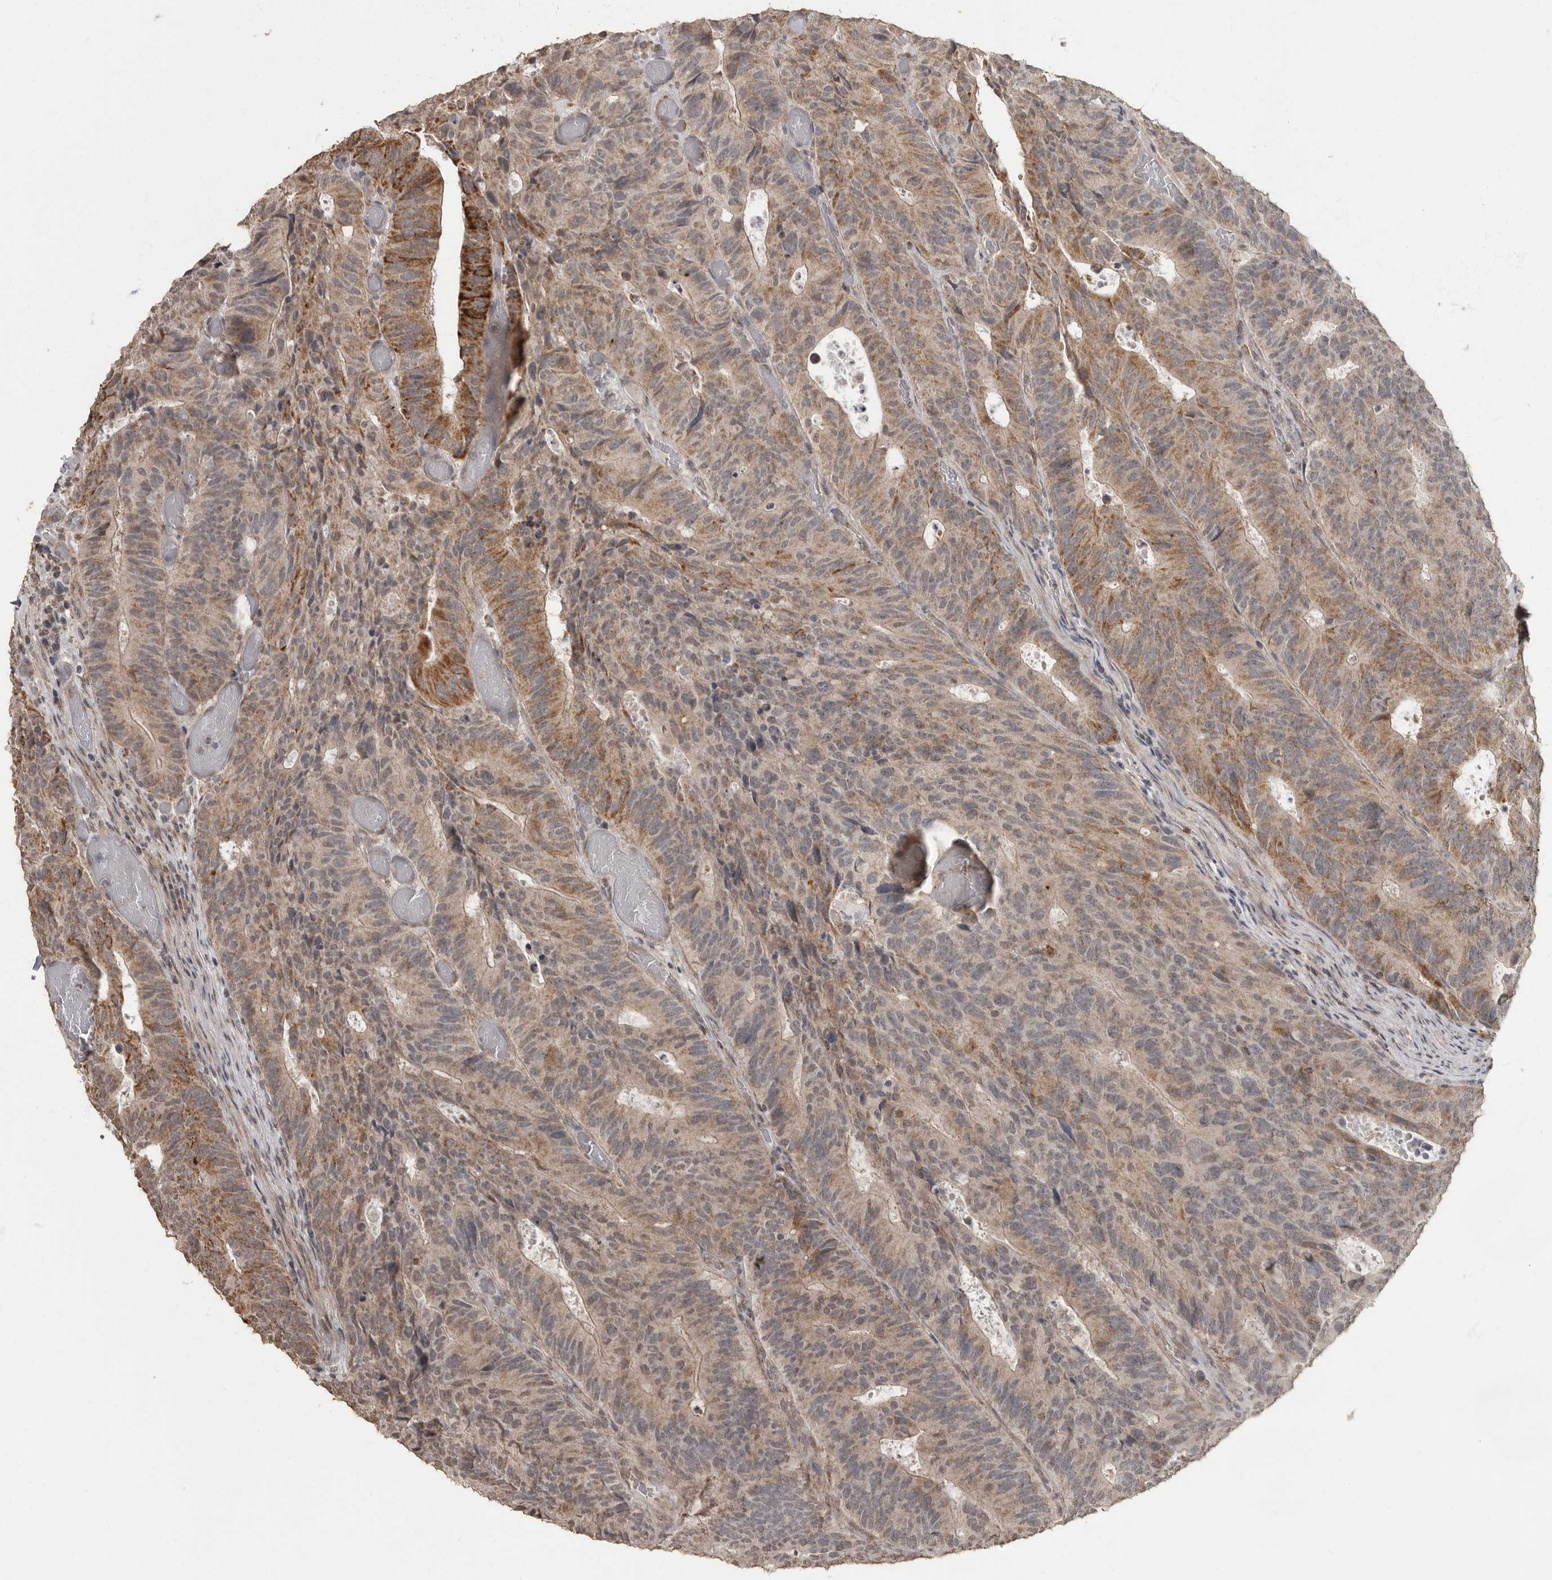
{"staining": {"intensity": "moderate", "quantity": "25%-75%", "location": "cytoplasmic/membranous"}, "tissue": "colorectal cancer", "cell_type": "Tumor cells", "image_type": "cancer", "snomed": [{"axis": "morphology", "description": "Adenocarcinoma, NOS"}, {"axis": "topography", "description": "Colon"}], "caption": "Moderate cytoplasmic/membranous protein staining is seen in about 25%-75% of tumor cells in colorectal cancer.", "gene": "MAFG", "patient": {"sex": "male", "age": 87}}